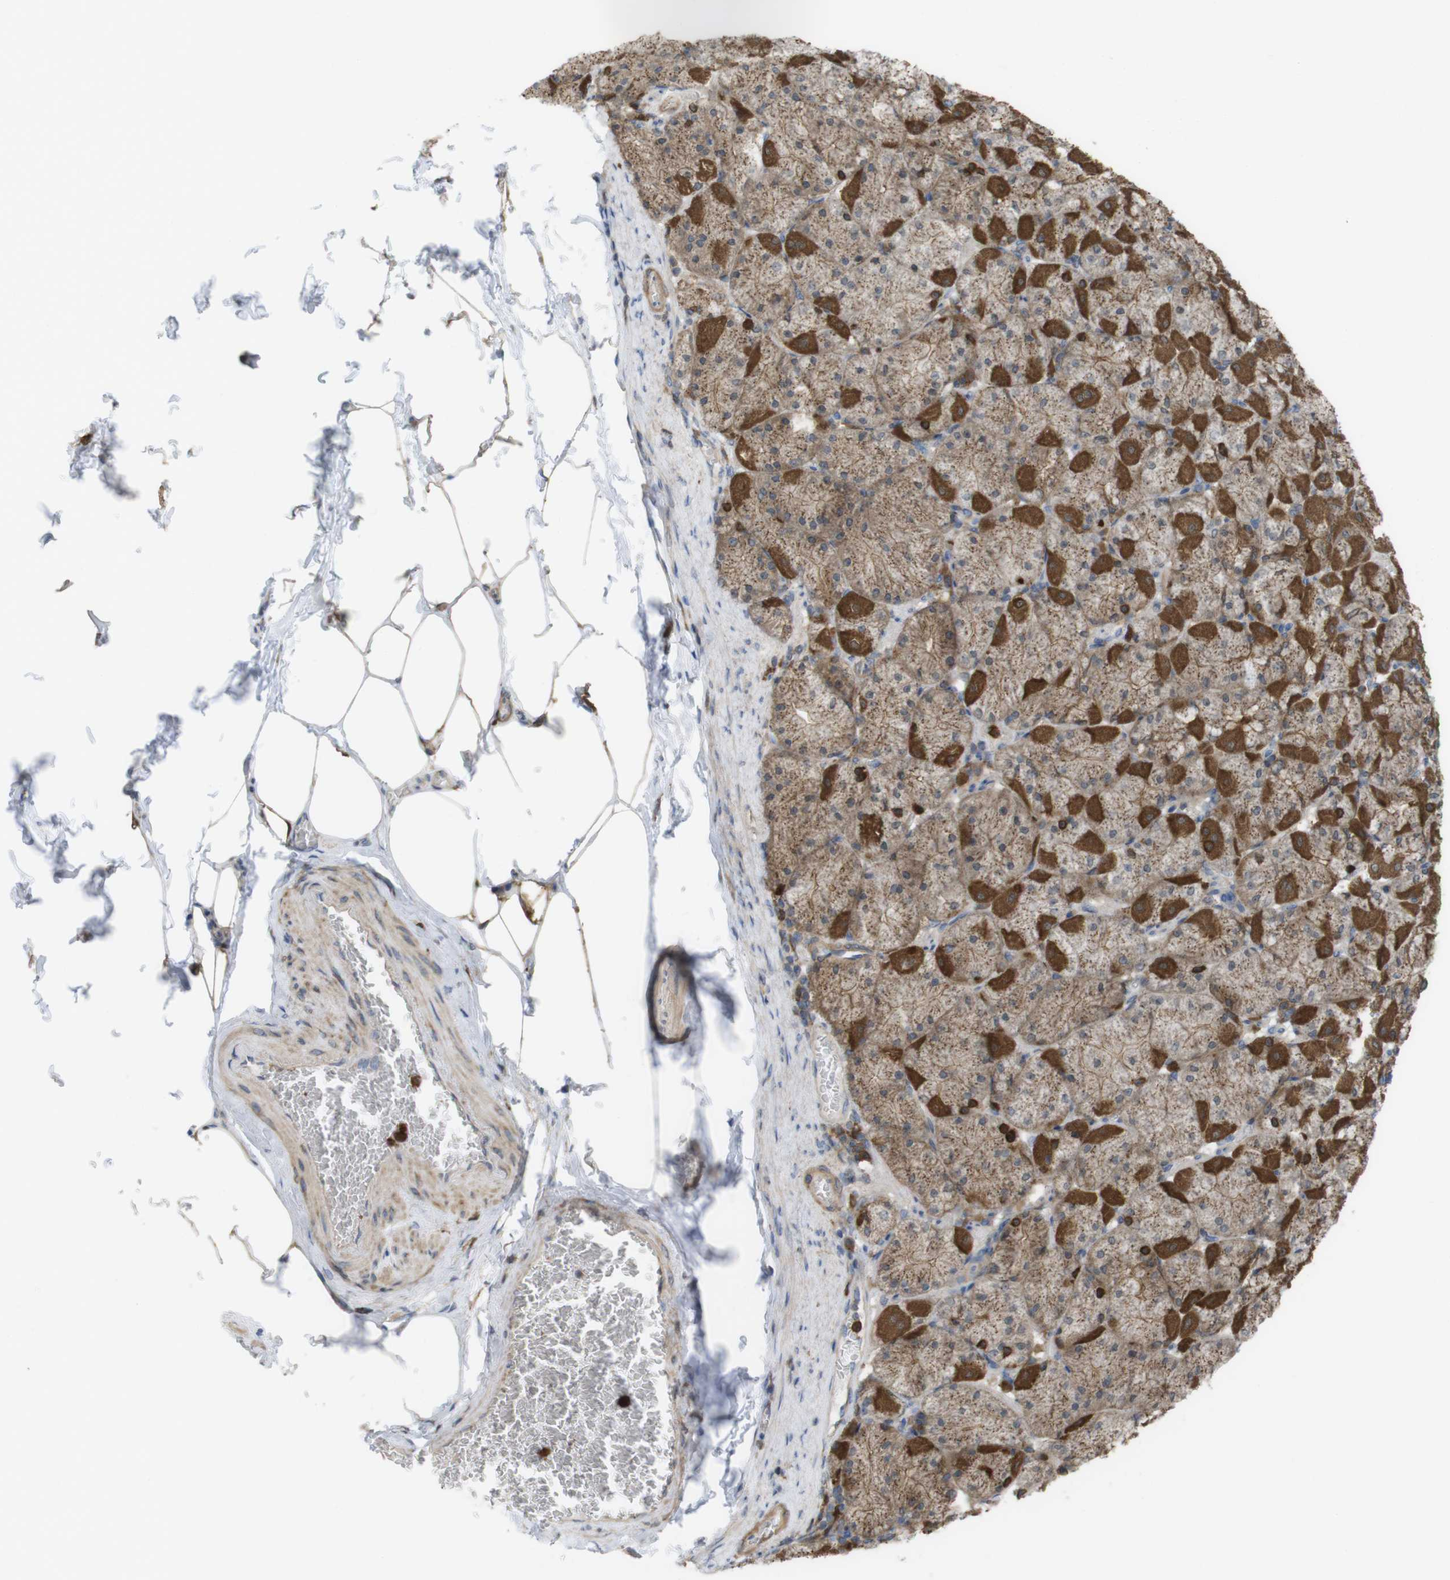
{"staining": {"intensity": "strong", "quantity": ">75%", "location": "cytoplasmic/membranous"}, "tissue": "stomach", "cell_type": "Glandular cells", "image_type": "normal", "snomed": [{"axis": "morphology", "description": "Normal tissue, NOS"}, {"axis": "topography", "description": "Stomach, upper"}], "caption": "Immunohistochemistry (IHC) of unremarkable human stomach demonstrates high levels of strong cytoplasmic/membranous positivity in approximately >75% of glandular cells. (DAB (3,3'-diaminobenzidine) IHC, brown staining for protein, blue staining for nuclei).", "gene": "PRKCD", "patient": {"sex": "female", "age": 56}}